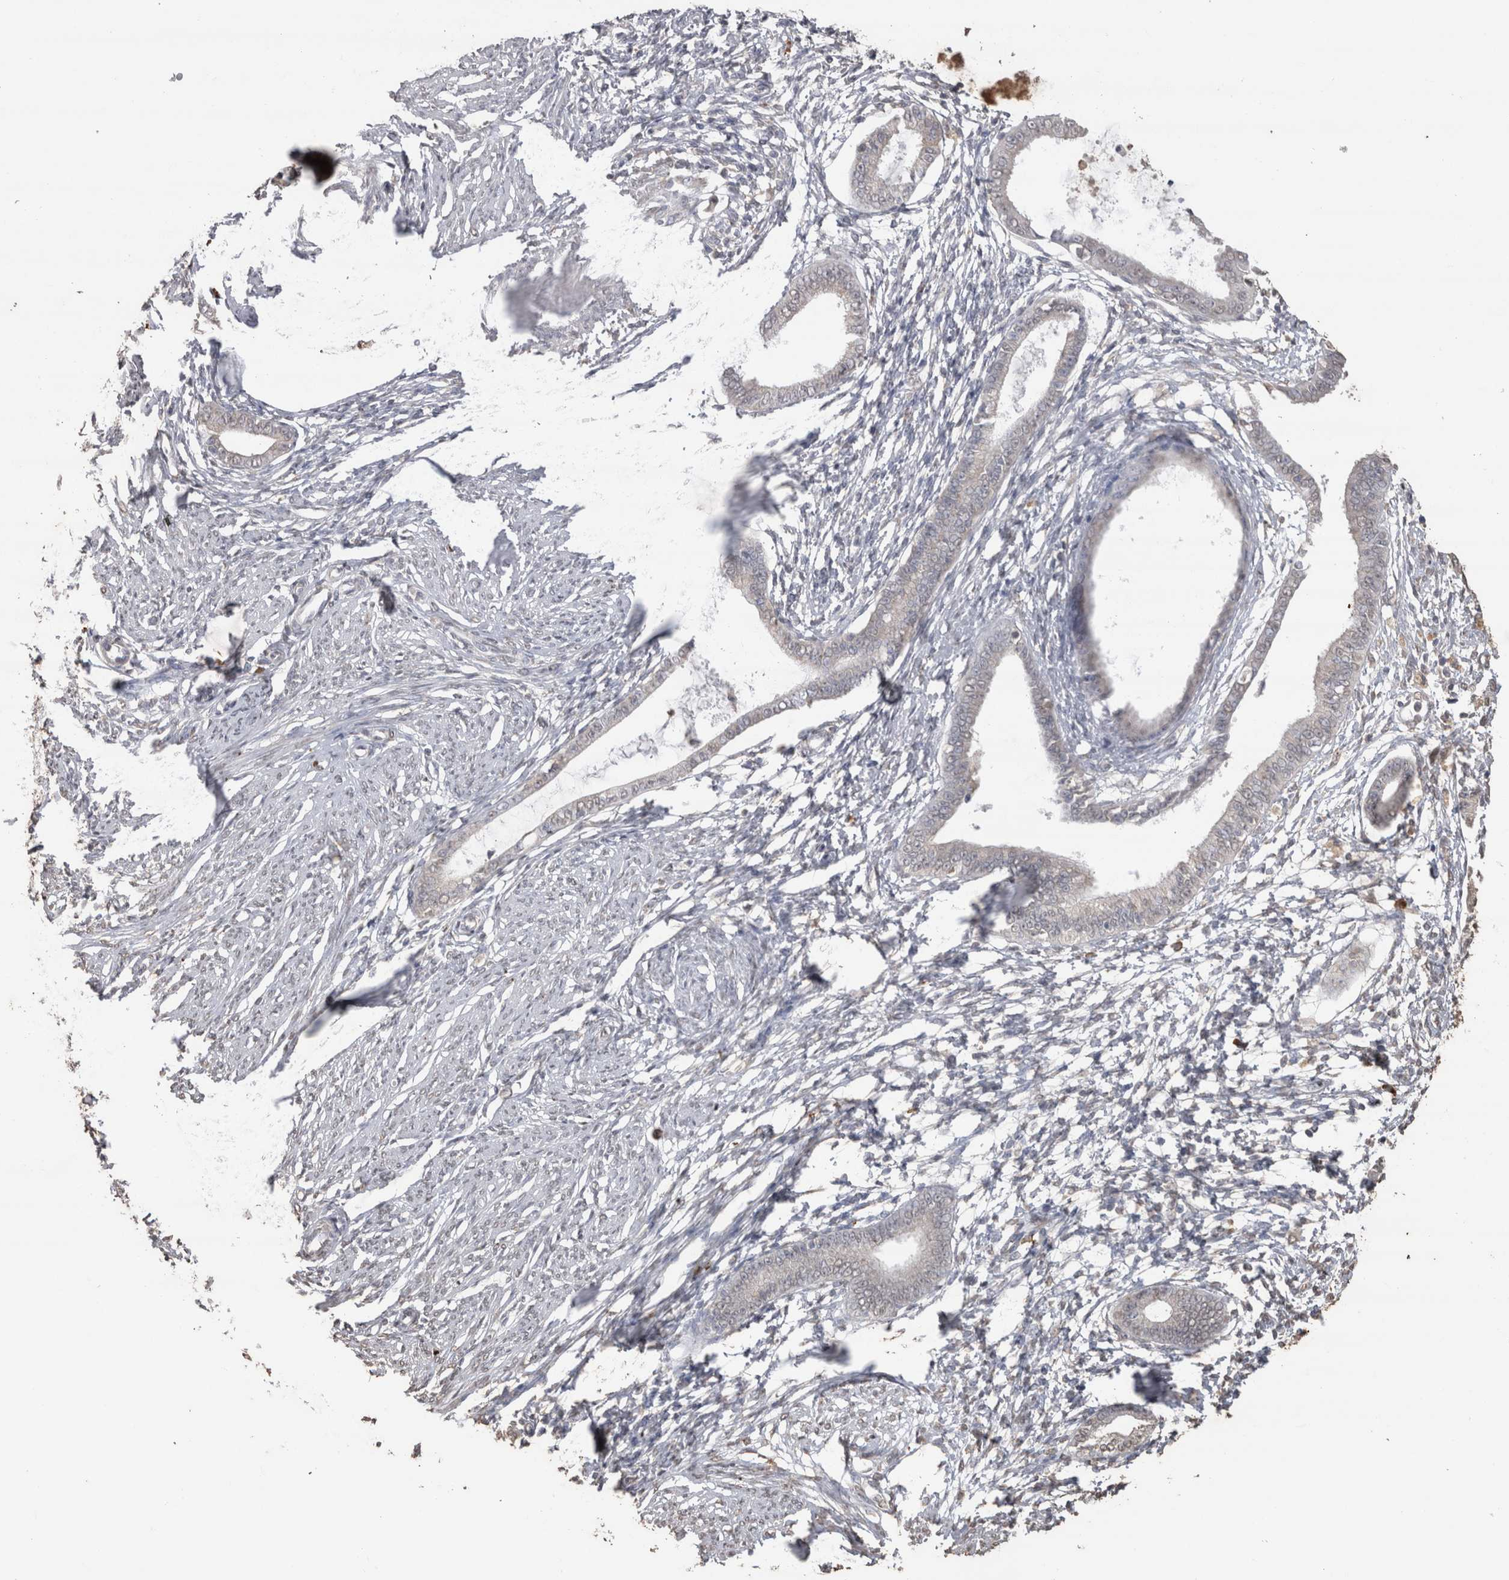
{"staining": {"intensity": "negative", "quantity": "none", "location": "none"}, "tissue": "endometrium", "cell_type": "Cells in endometrial stroma", "image_type": "normal", "snomed": [{"axis": "morphology", "description": "Normal tissue, NOS"}, {"axis": "topography", "description": "Endometrium"}], "caption": "Immunohistochemistry image of normal endometrium: endometrium stained with DAB displays no significant protein staining in cells in endometrial stroma.", "gene": "CRELD2", "patient": {"sex": "female", "age": 56}}